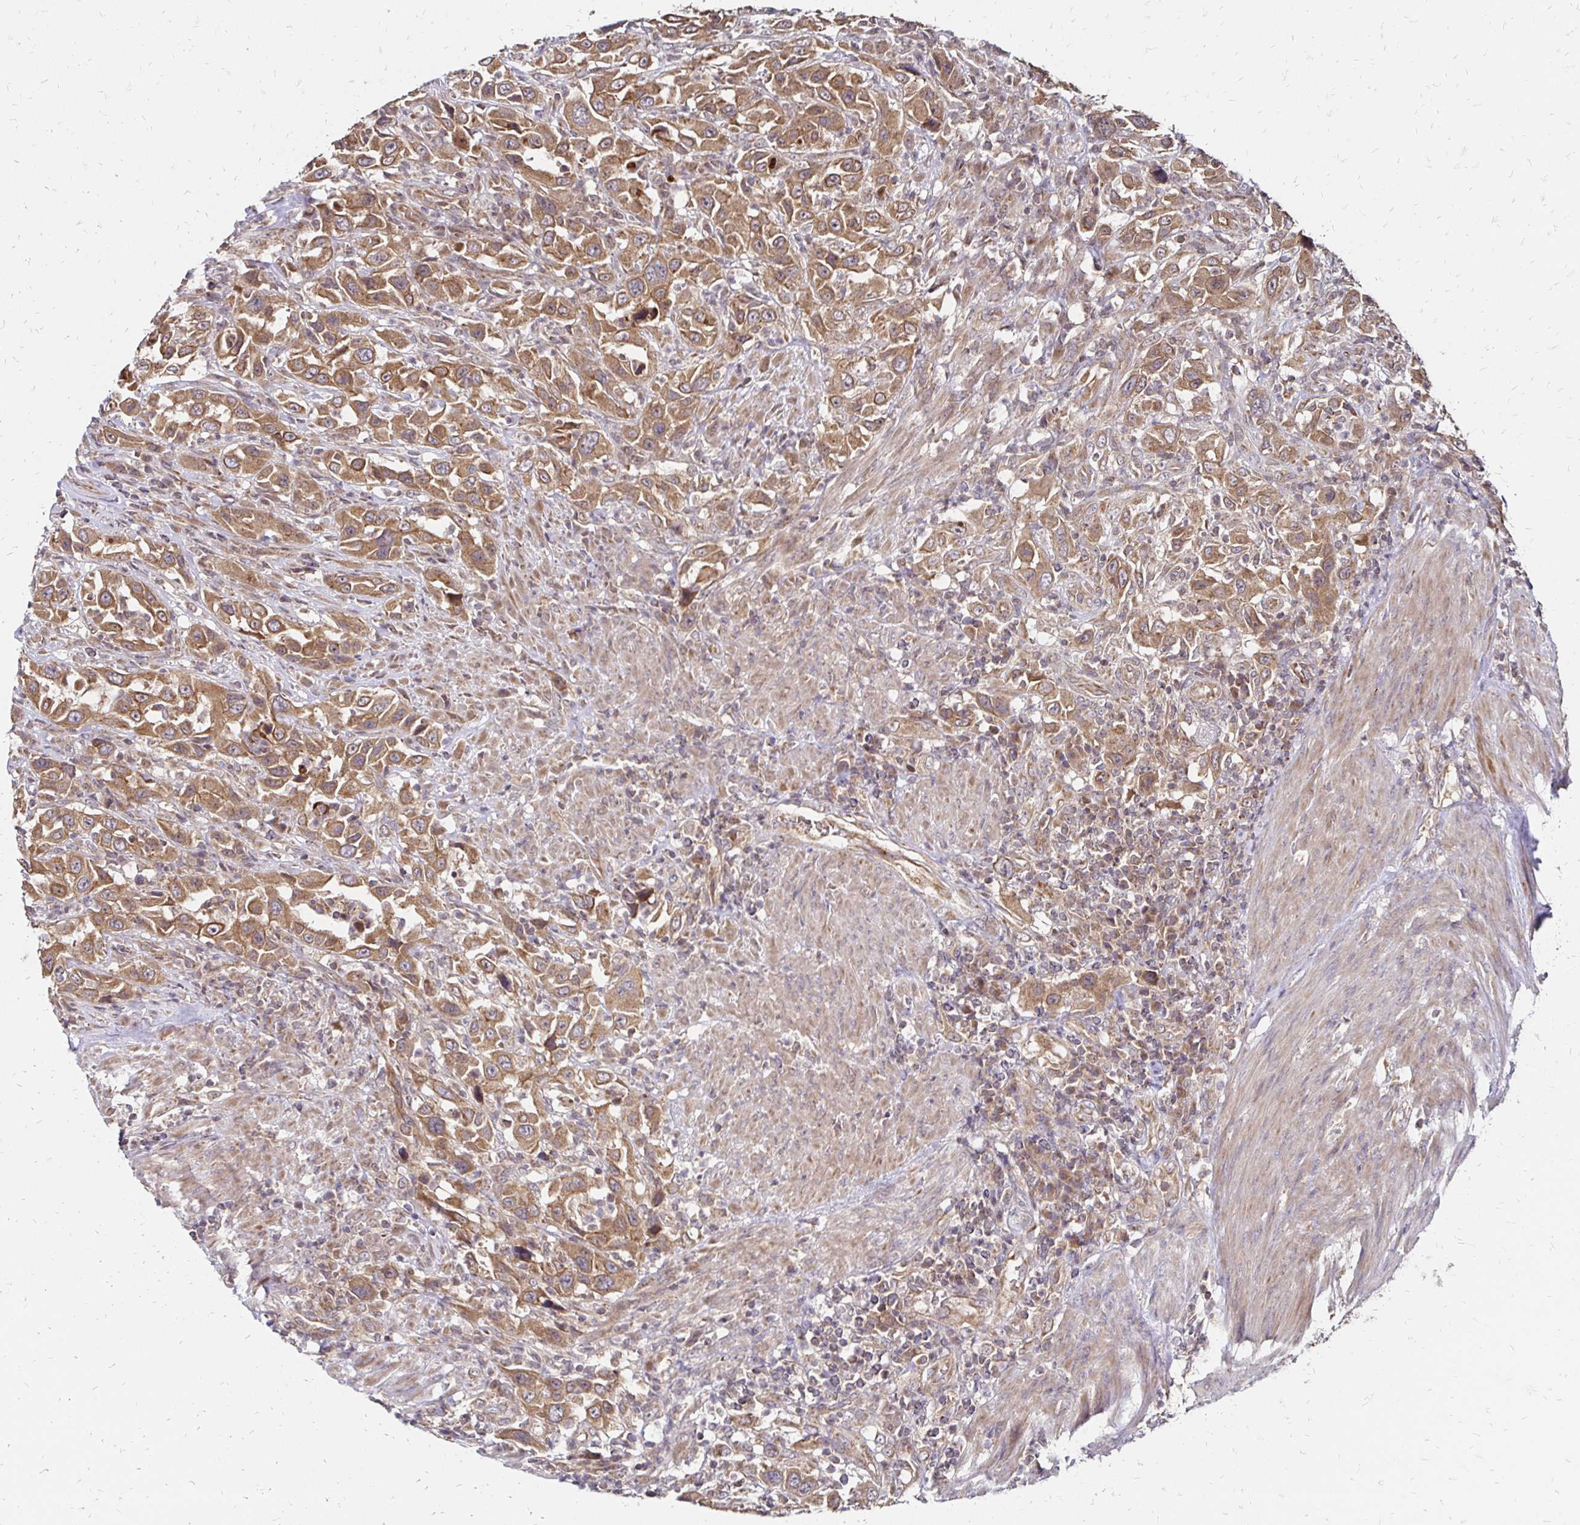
{"staining": {"intensity": "moderate", "quantity": ">75%", "location": "cytoplasmic/membranous"}, "tissue": "urothelial cancer", "cell_type": "Tumor cells", "image_type": "cancer", "snomed": [{"axis": "morphology", "description": "Urothelial carcinoma, High grade"}, {"axis": "topography", "description": "Urinary bladder"}], "caption": "This is an image of immunohistochemistry (IHC) staining of high-grade urothelial carcinoma, which shows moderate positivity in the cytoplasmic/membranous of tumor cells.", "gene": "ZW10", "patient": {"sex": "male", "age": 61}}